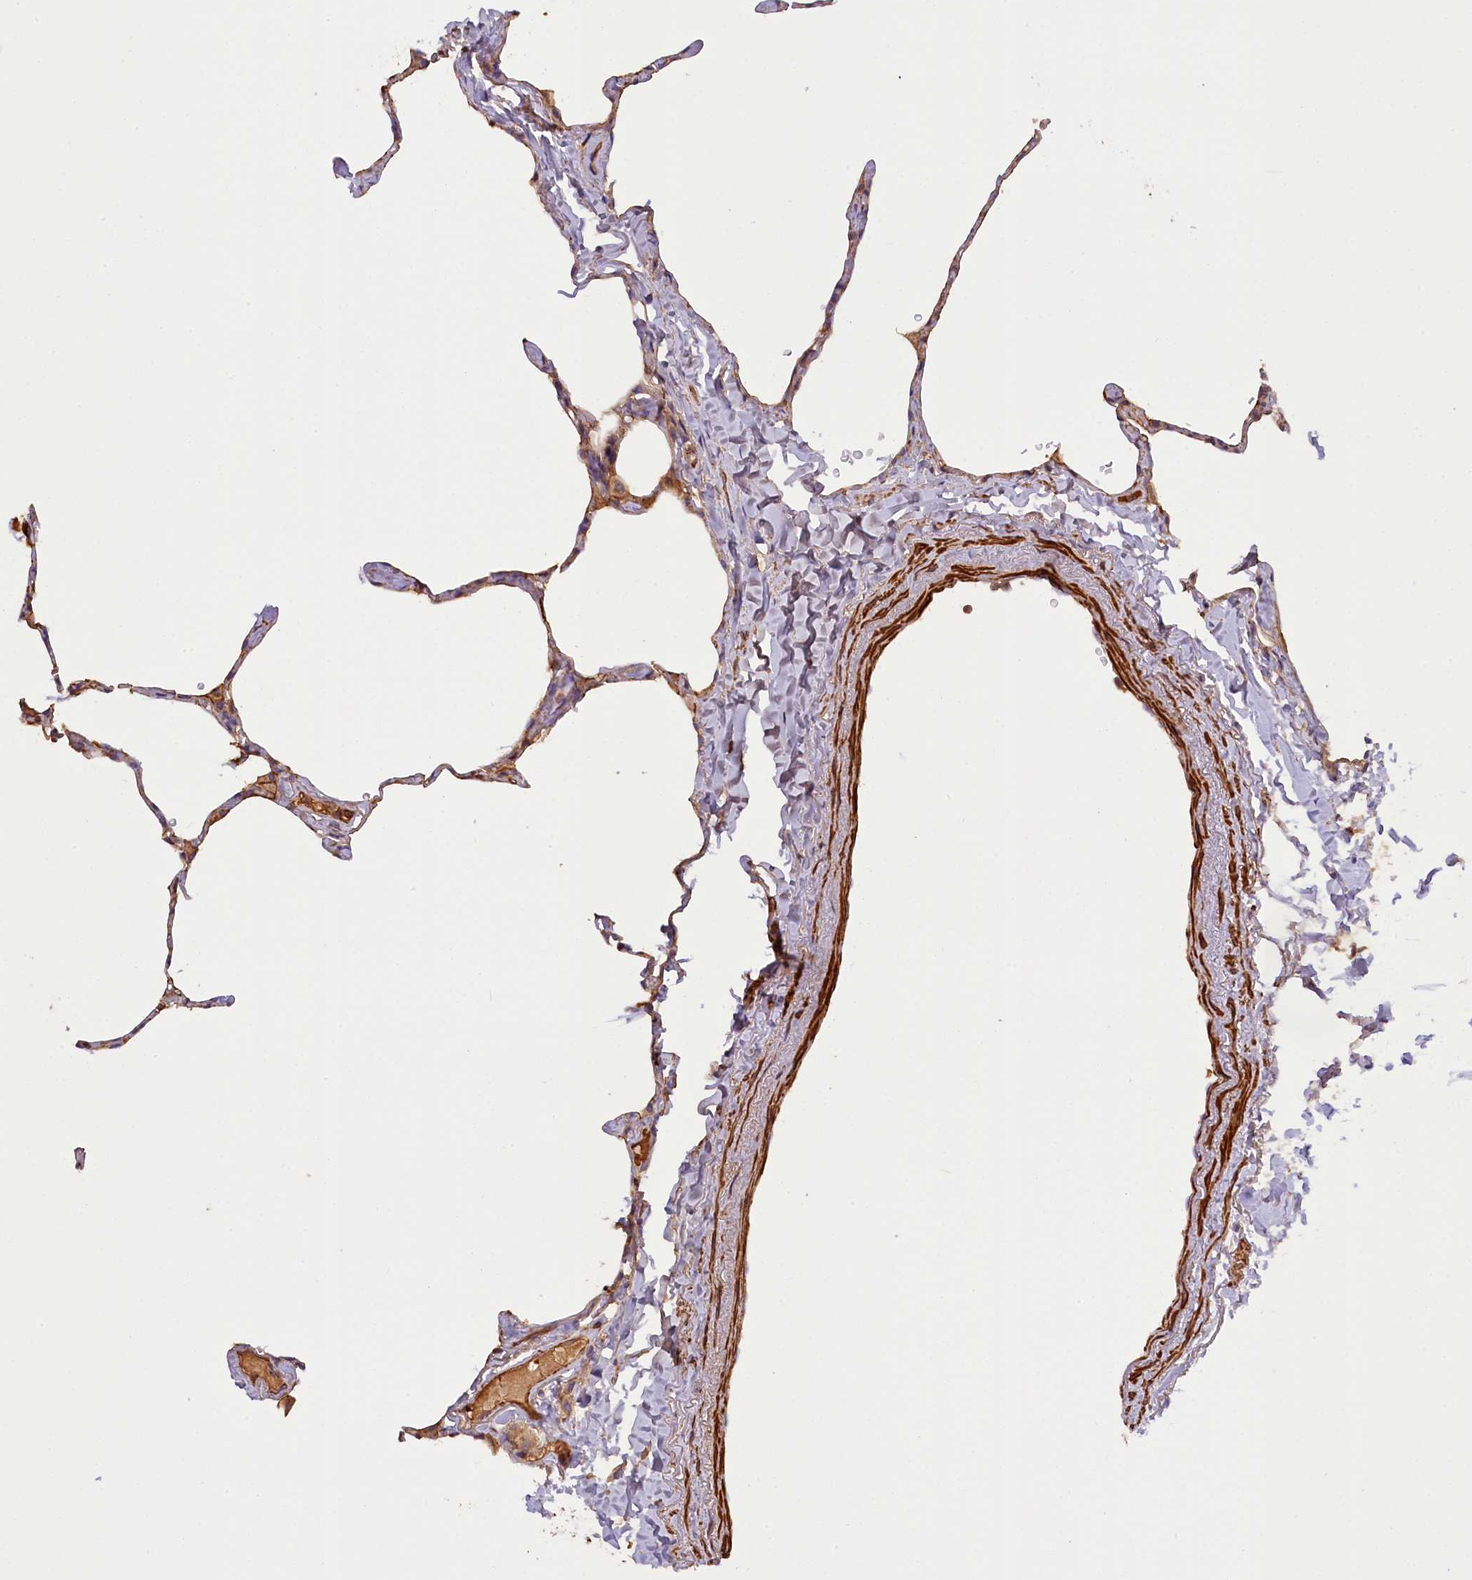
{"staining": {"intensity": "weak", "quantity": "25%-75%", "location": "cytoplasmic/membranous"}, "tissue": "lung", "cell_type": "Alveolar cells", "image_type": "normal", "snomed": [{"axis": "morphology", "description": "Normal tissue, NOS"}, {"axis": "topography", "description": "Lung"}], "caption": "Immunohistochemistry of unremarkable human lung displays low levels of weak cytoplasmic/membranous staining in about 25%-75% of alveolar cells.", "gene": "FUZ", "patient": {"sex": "male", "age": 65}}